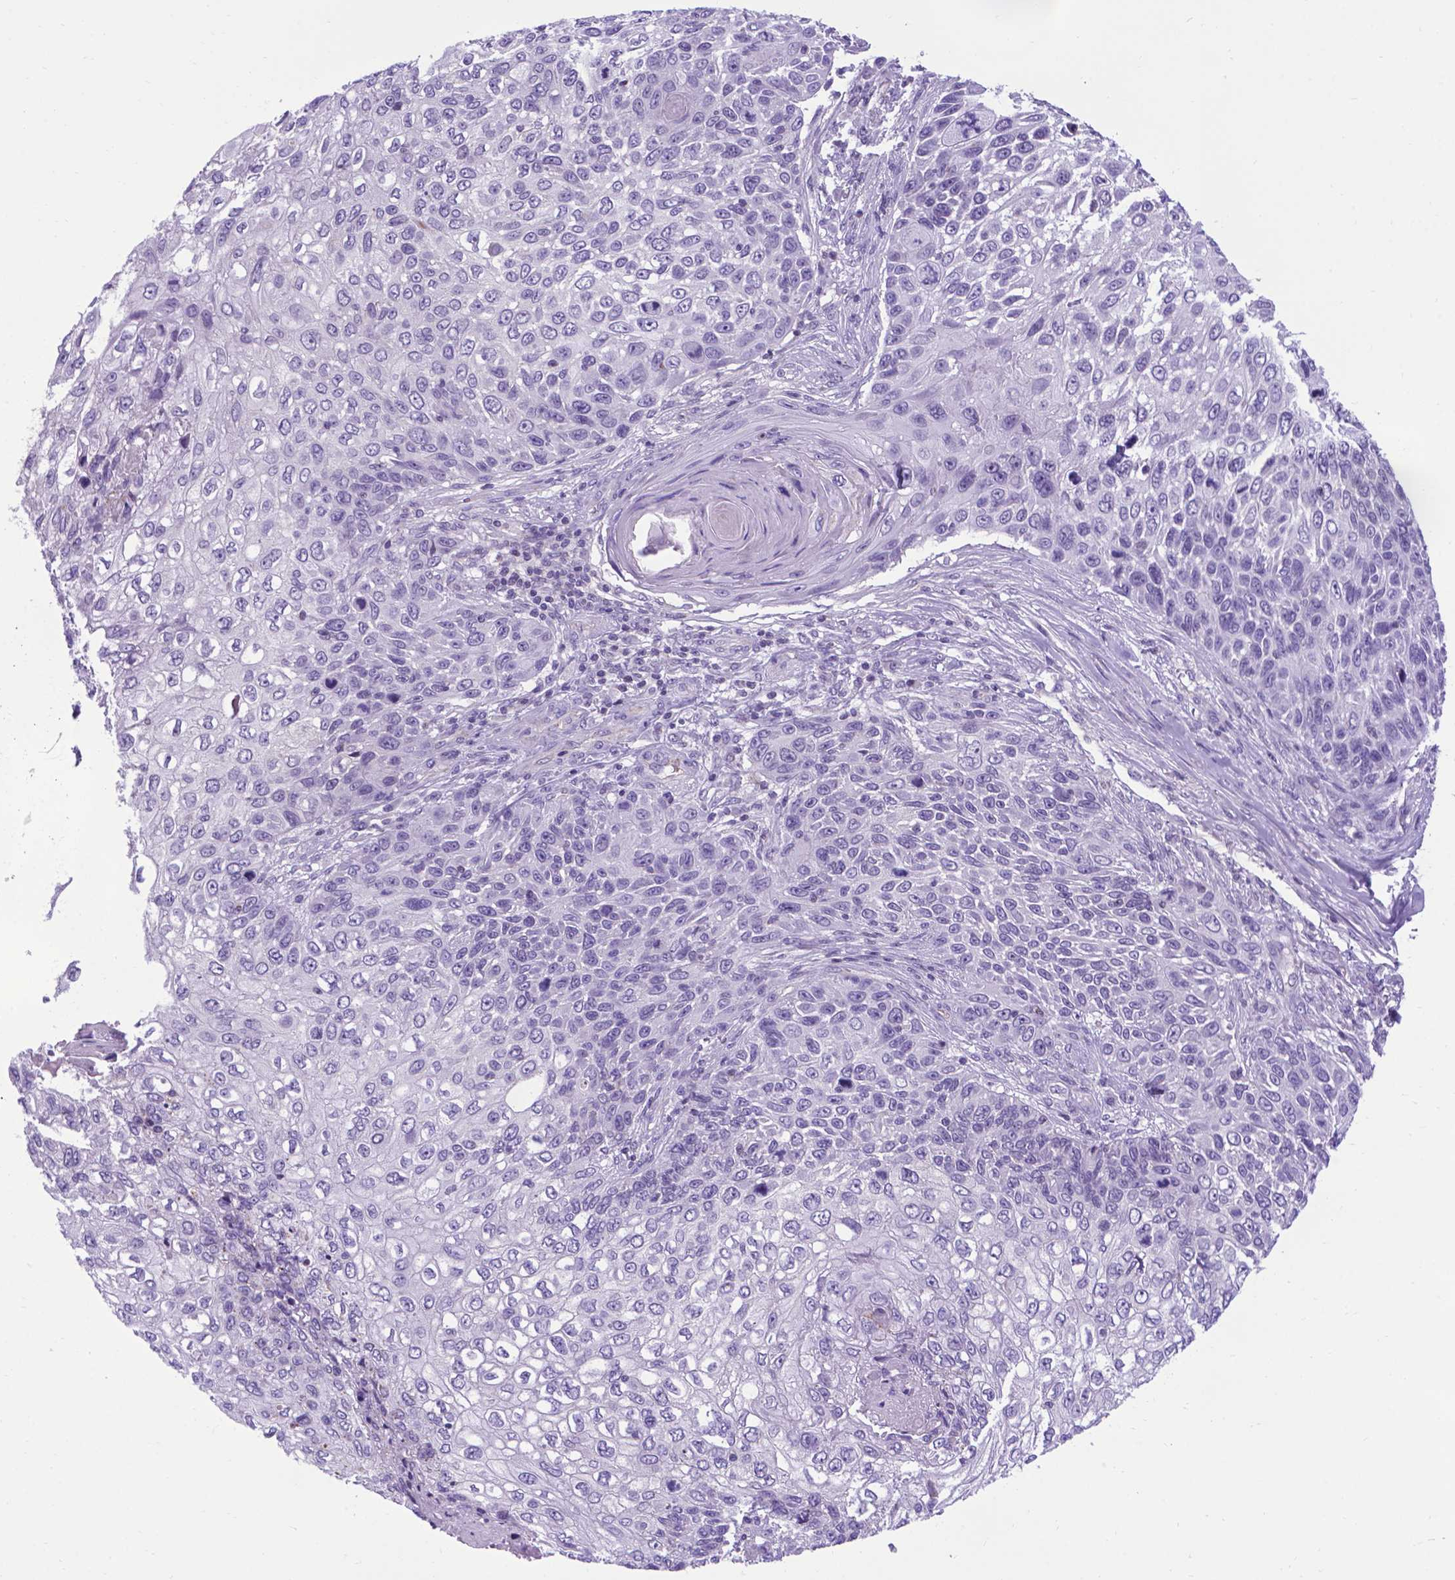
{"staining": {"intensity": "negative", "quantity": "none", "location": "none"}, "tissue": "skin cancer", "cell_type": "Tumor cells", "image_type": "cancer", "snomed": [{"axis": "morphology", "description": "Squamous cell carcinoma, NOS"}, {"axis": "topography", "description": "Skin"}], "caption": "The image displays no significant expression in tumor cells of skin squamous cell carcinoma. Brightfield microscopy of immunohistochemistry stained with DAB (3,3'-diaminobenzidine) (brown) and hematoxylin (blue), captured at high magnification.", "gene": "POU3F3", "patient": {"sex": "male", "age": 92}}